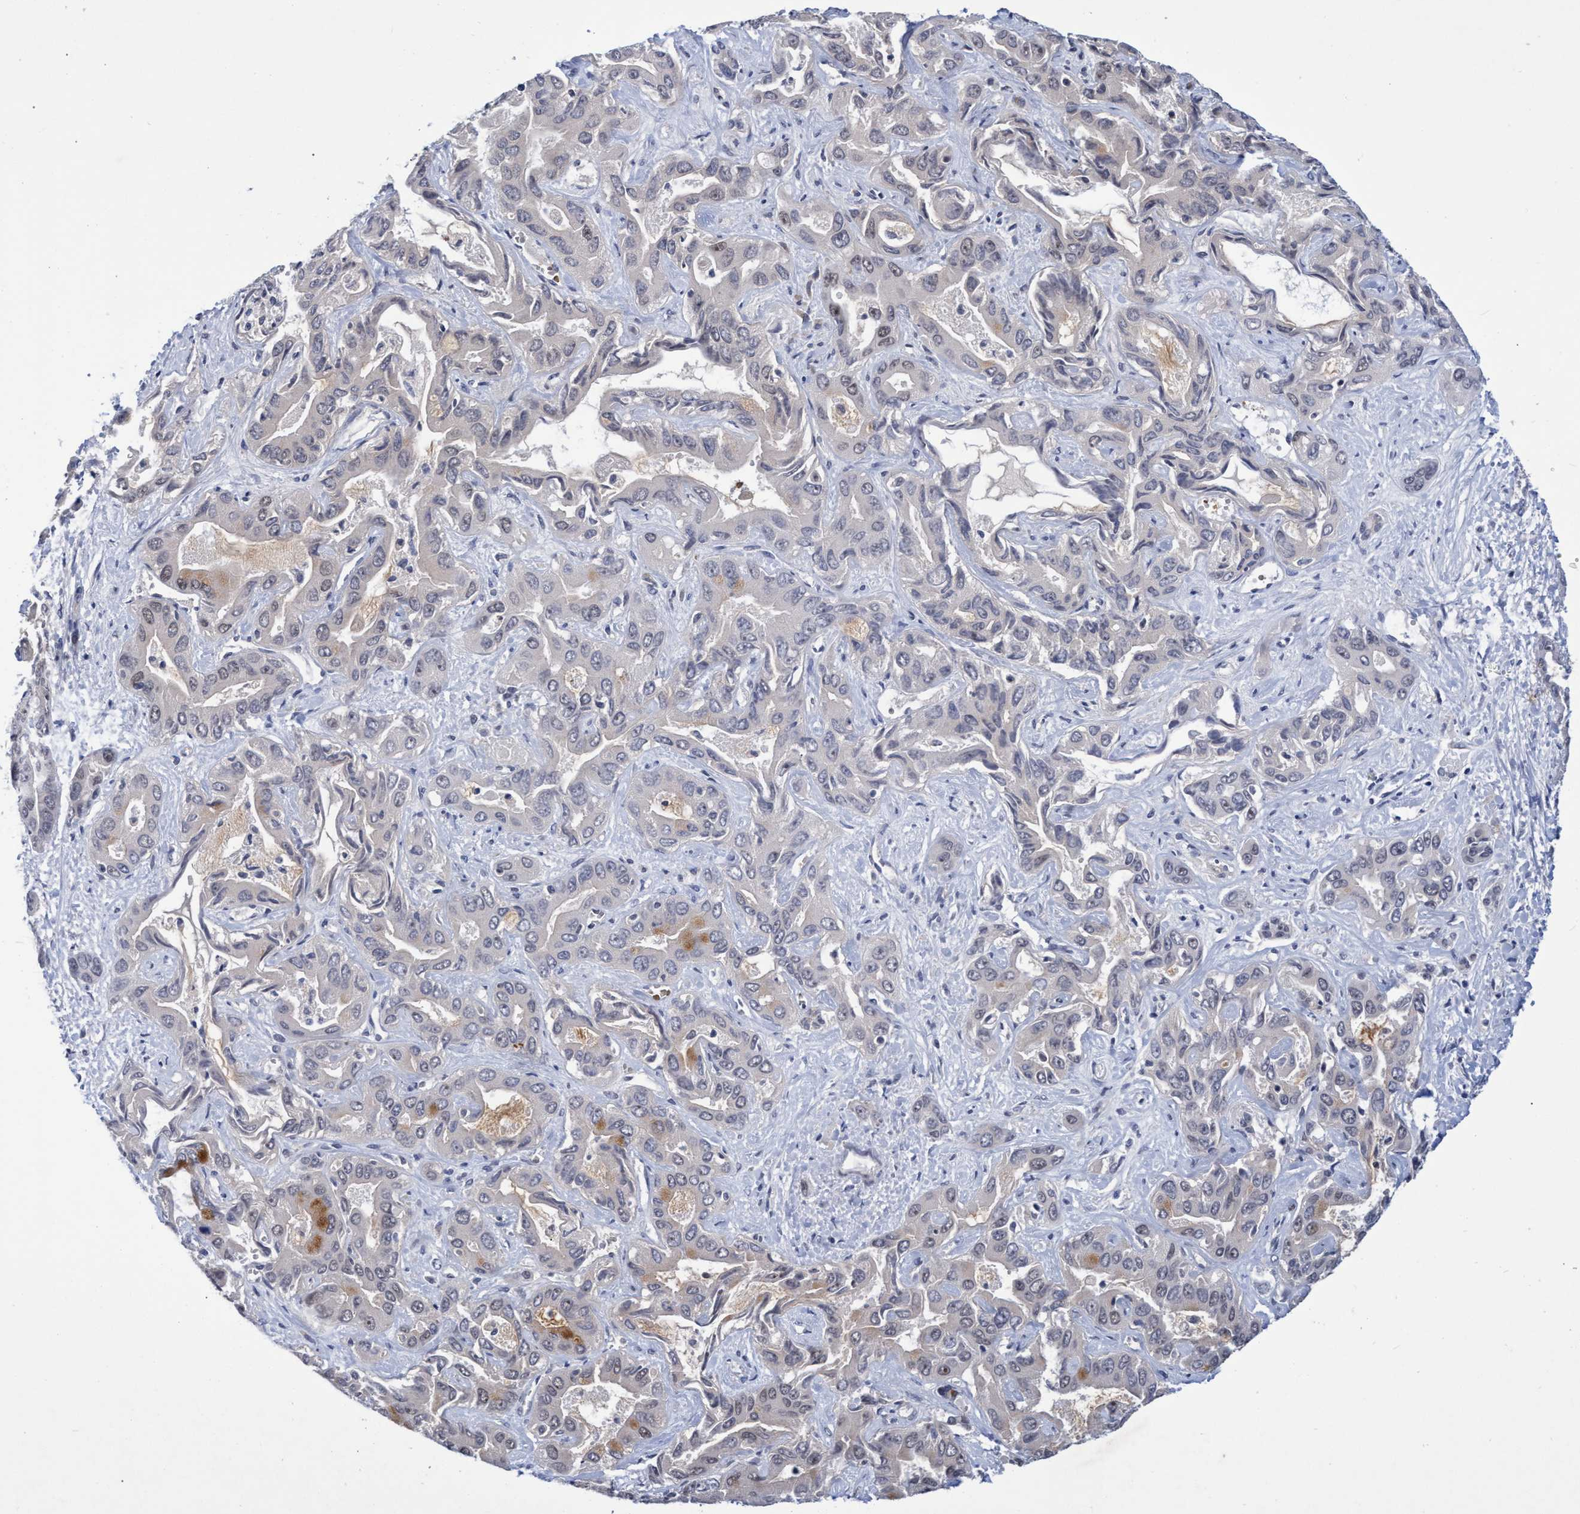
{"staining": {"intensity": "negative", "quantity": "none", "location": "none"}, "tissue": "liver cancer", "cell_type": "Tumor cells", "image_type": "cancer", "snomed": [{"axis": "morphology", "description": "Cholangiocarcinoma"}, {"axis": "topography", "description": "Liver"}], "caption": "This photomicrograph is of liver cancer (cholangiocarcinoma) stained with IHC to label a protein in brown with the nuclei are counter-stained blue. There is no expression in tumor cells.", "gene": "GTF2F1", "patient": {"sex": "female", "age": 52}}